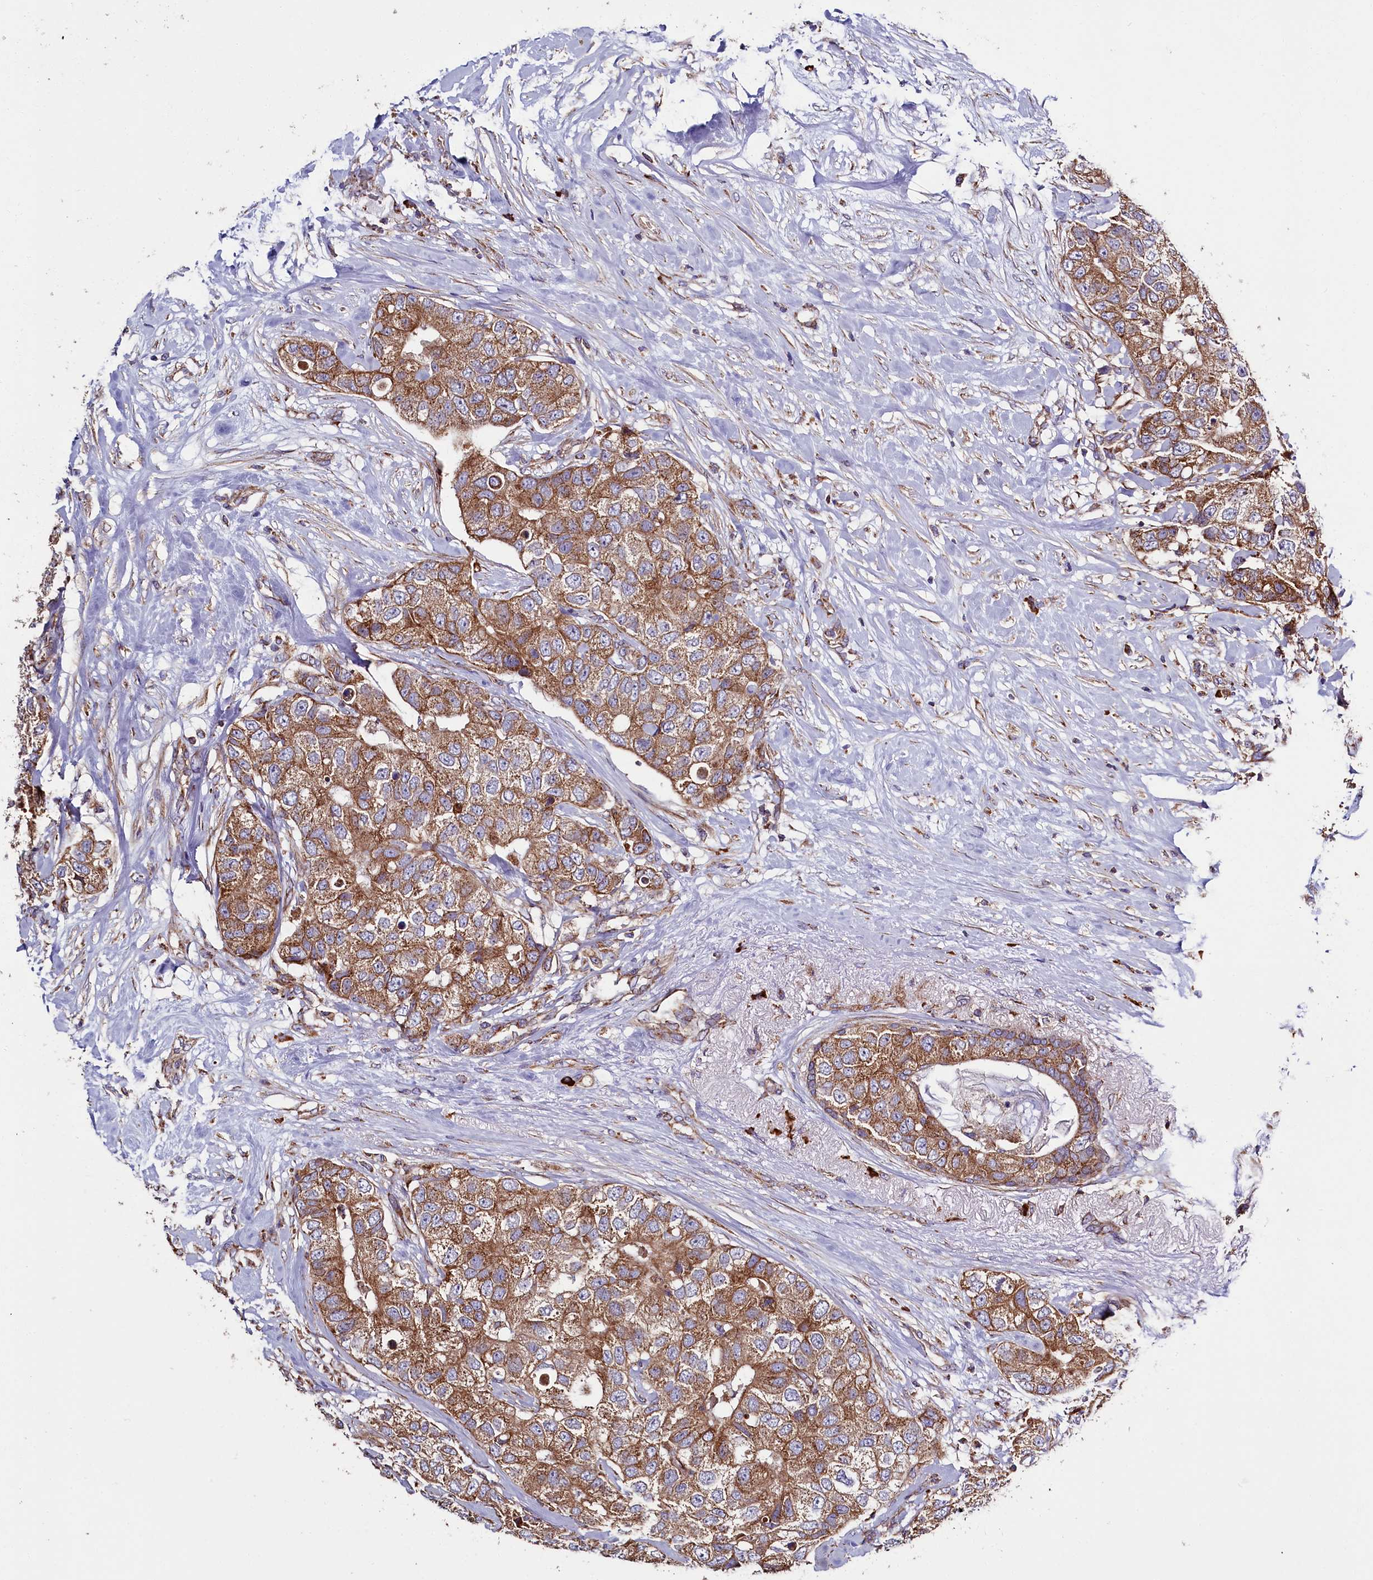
{"staining": {"intensity": "moderate", "quantity": ">75%", "location": "cytoplasmic/membranous"}, "tissue": "breast cancer", "cell_type": "Tumor cells", "image_type": "cancer", "snomed": [{"axis": "morphology", "description": "Duct carcinoma"}, {"axis": "topography", "description": "Breast"}], "caption": "There is medium levels of moderate cytoplasmic/membranous positivity in tumor cells of breast infiltrating ductal carcinoma, as demonstrated by immunohistochemical staining (brown color).", "gene": "ZSWIM1", "patient": {"sex": "female", "age": 62}}